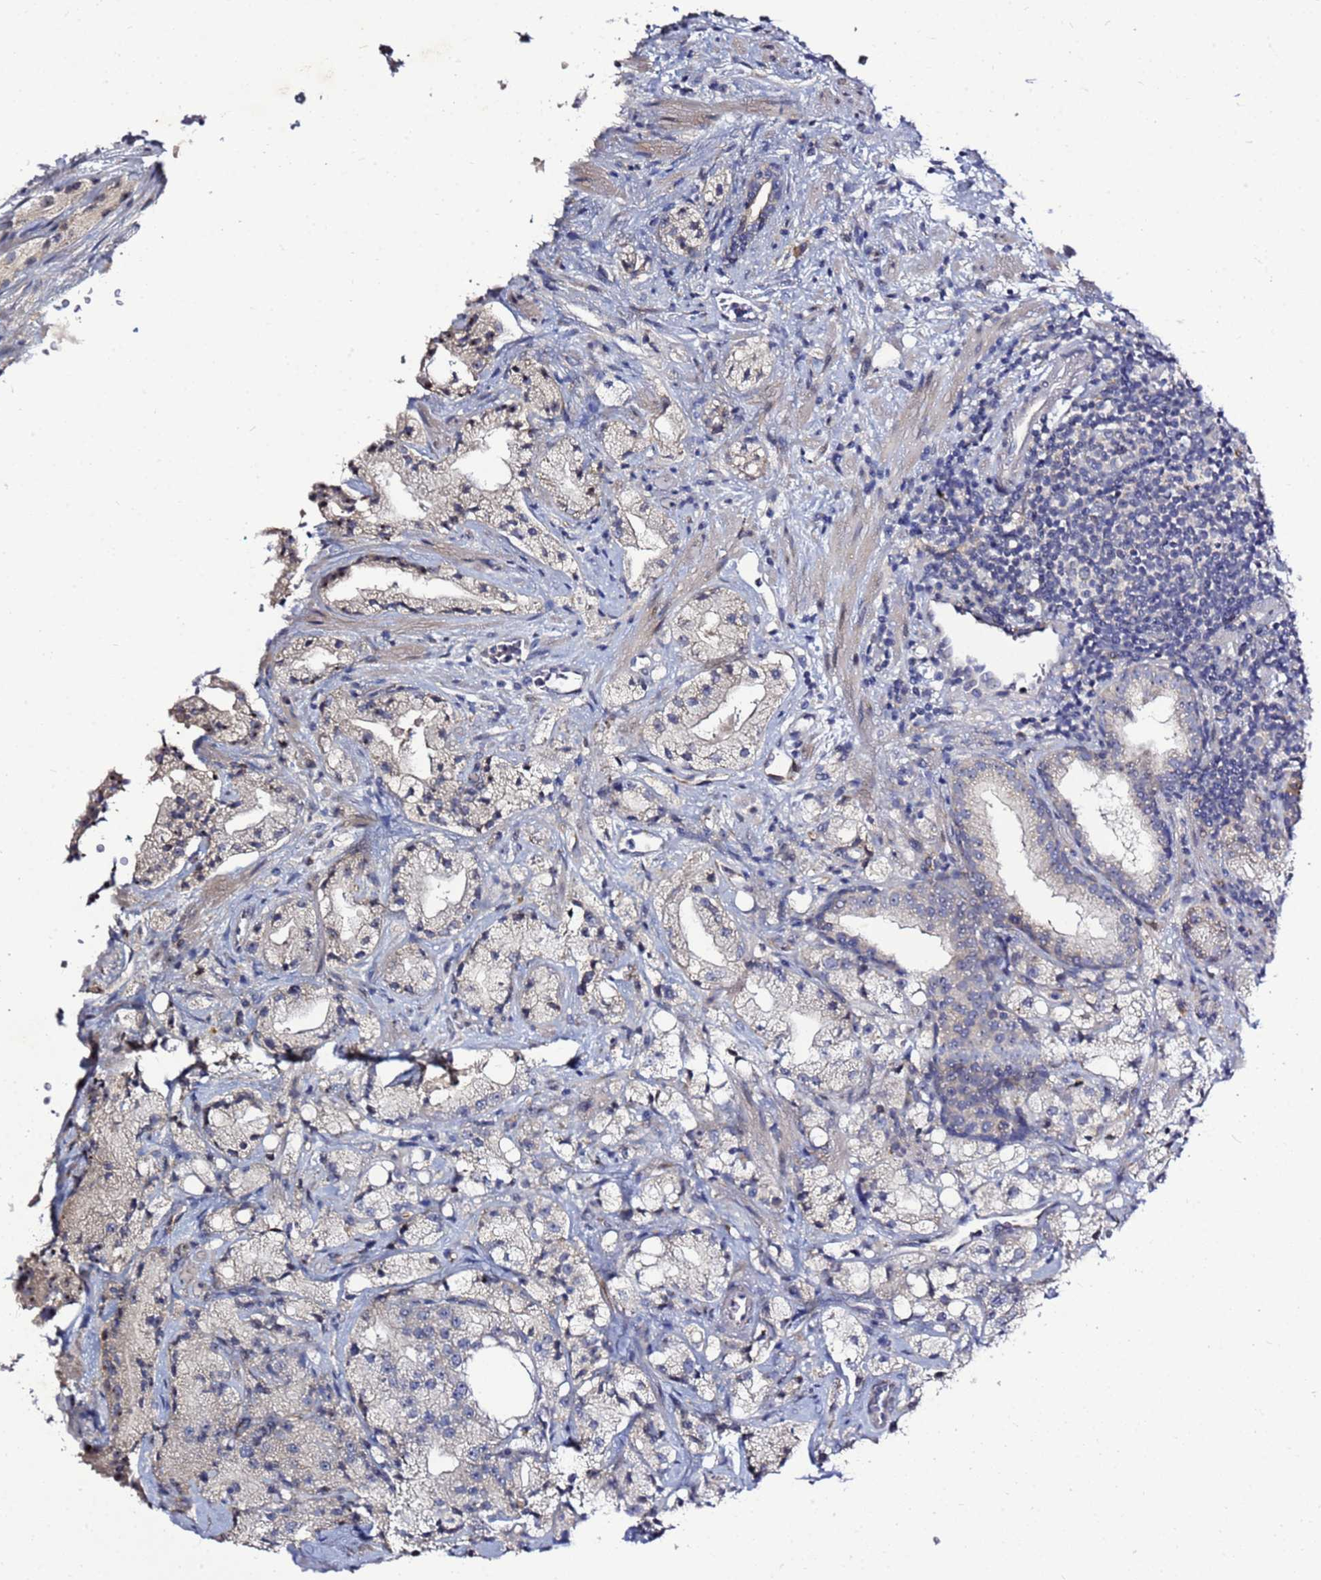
{"staining": {"intensity": "negative", "quantity": "none", "location": "none"}, "tissue": "prostate cancer", "cell_type": "Tumor cells", "image_type": "cancer", "snomed": [{"axis": "morphology", "description": "Adenocarcinoma, High grade"}, {"axis": "topography", "description": "Prostate"}], "caption": "IHC histopathology image of neoplastic tissue: human prostate high-grade adenocarcinoma stained with DAB demonstrates no significant protein expression in tumor cells.", "gene": "NOL8", "patient": {"sex": "male", "age": 64}}